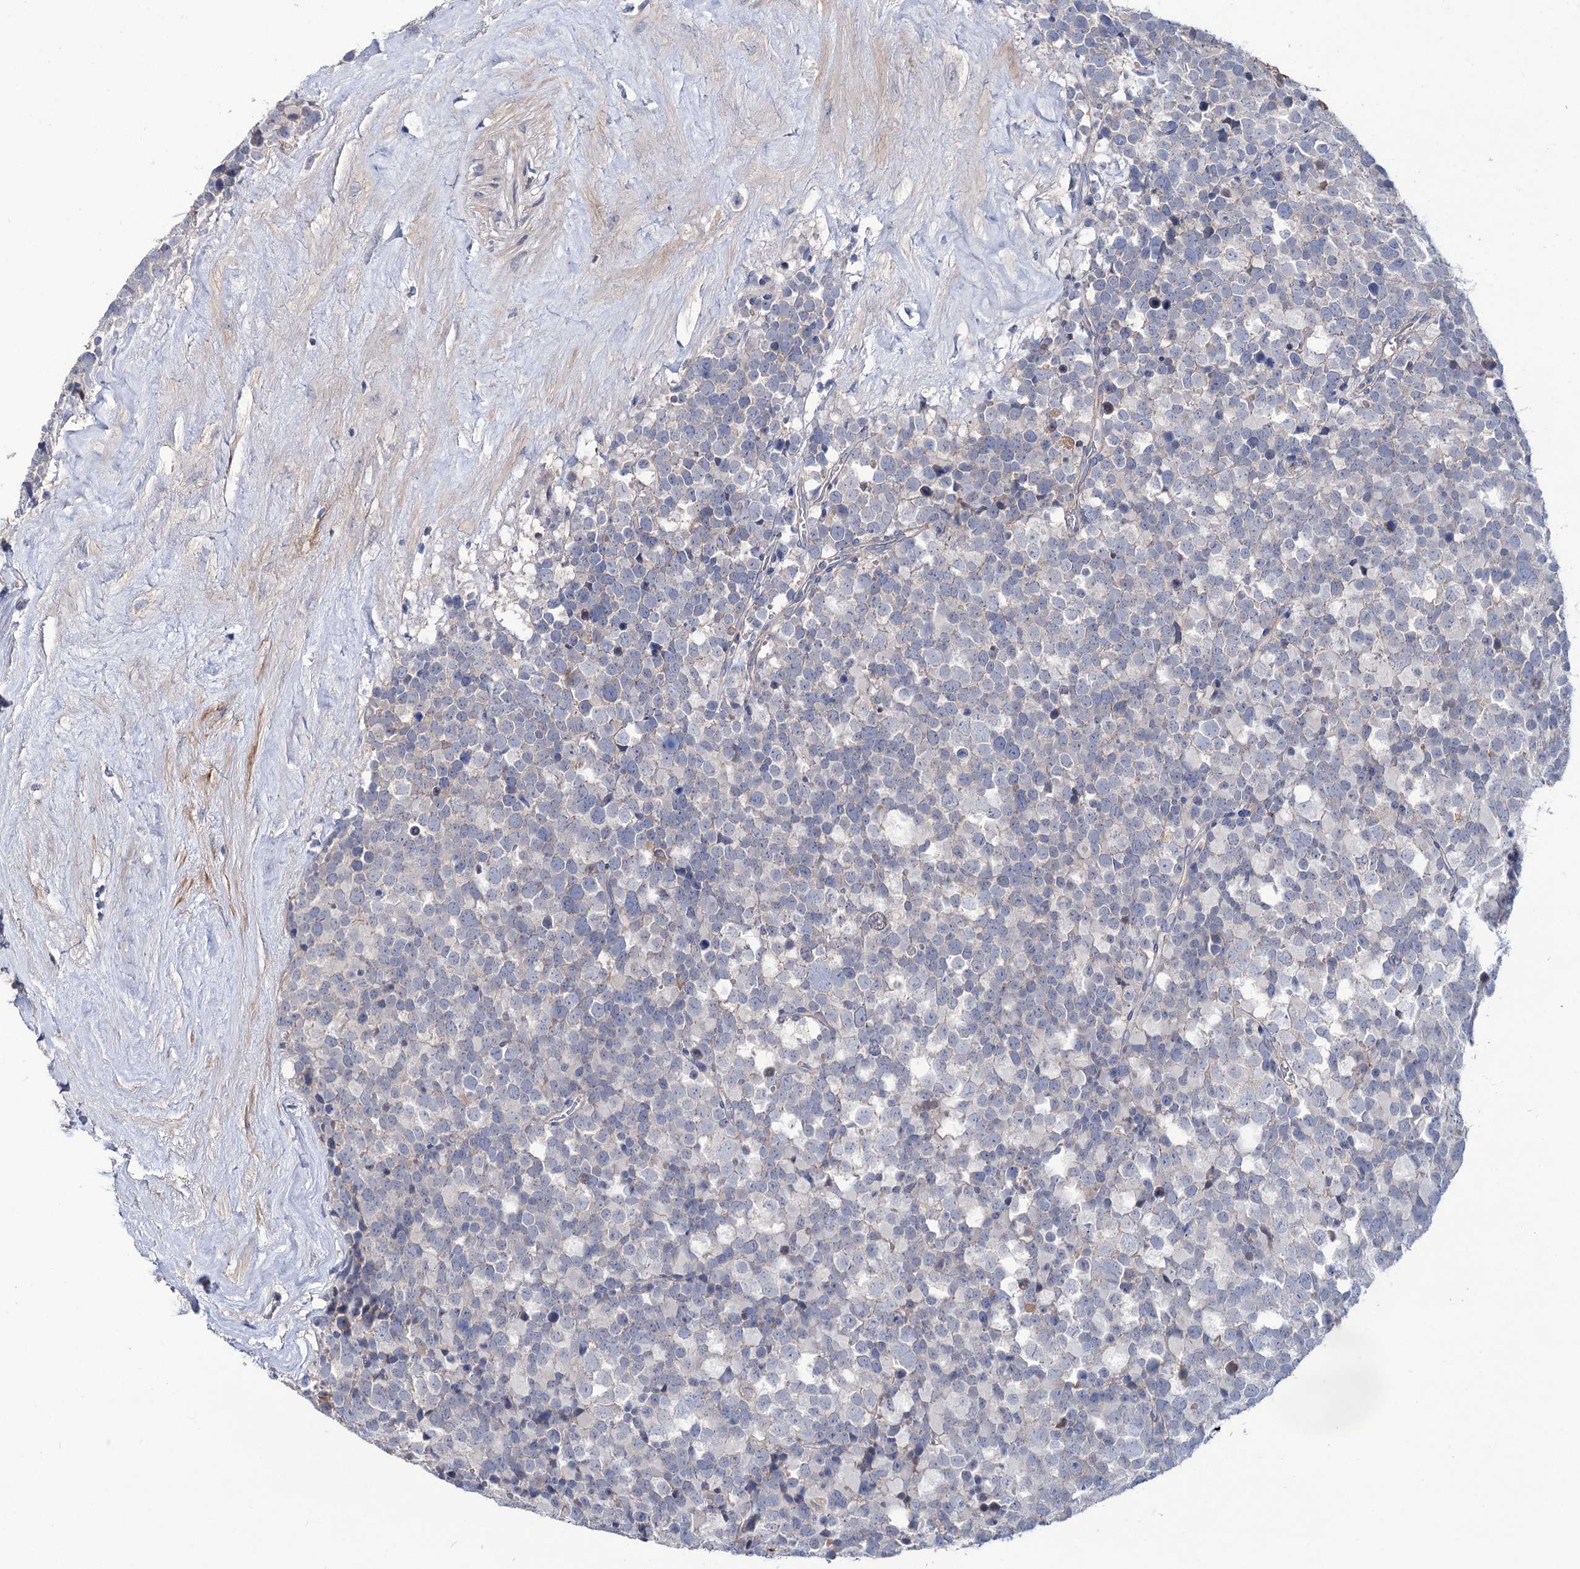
{"staining": {"intensity": "negative", "quantity": "none", "location": "none"}, "tissue": "testis cancer", "cell_type": "Tumor cells", "image_type": "cancer", "snomed": [{"axis": "morphology", "description": "Seminoma, NOS"}, {"axis": "topography", "description": "Testis"}], "caption": "Human testis cancer stained for a protein using immunohistochemistry (IHC) demonstrates no staining in tumor cells.", "gene": "PPP1R32", "patient": {"sex": "male", "age": 71}}